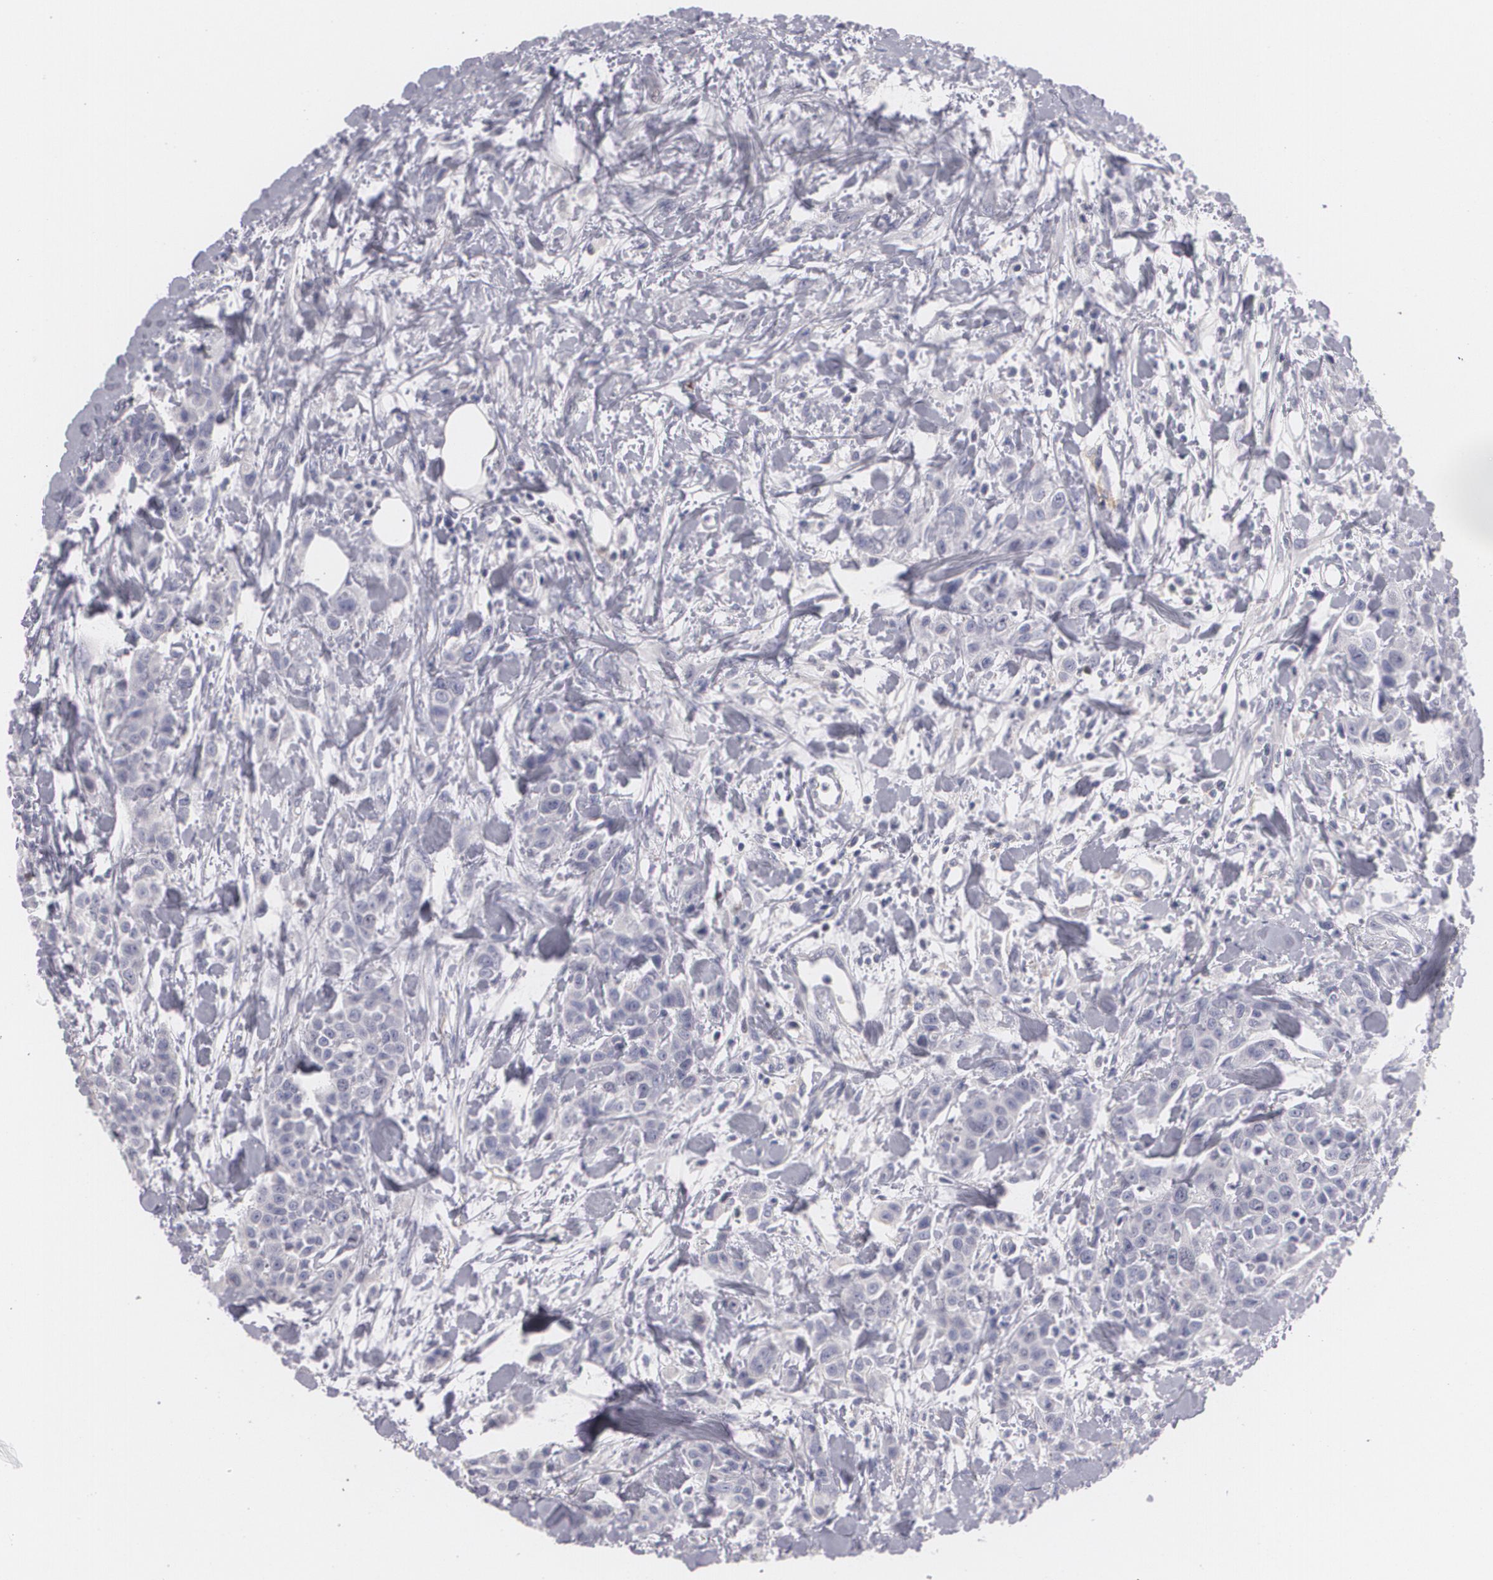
{"staining": {"intensity": "negative", "quantity": "none", "location": "none"}, "tissue": "urothelial cancer", "cell_type": "Tumor cells", "image_type": "cancer", "snomed": [{"axis": "morphology", "description": "Urothelial carcinoma, High grade"}, {"axis": "topography", "description": "Urinary bladder"}], "caption": "Tumor cells show no significant expression in urothelial cancer.", "gene": "ZBTB16", "patient": {"sex": "male", "age": 56}}